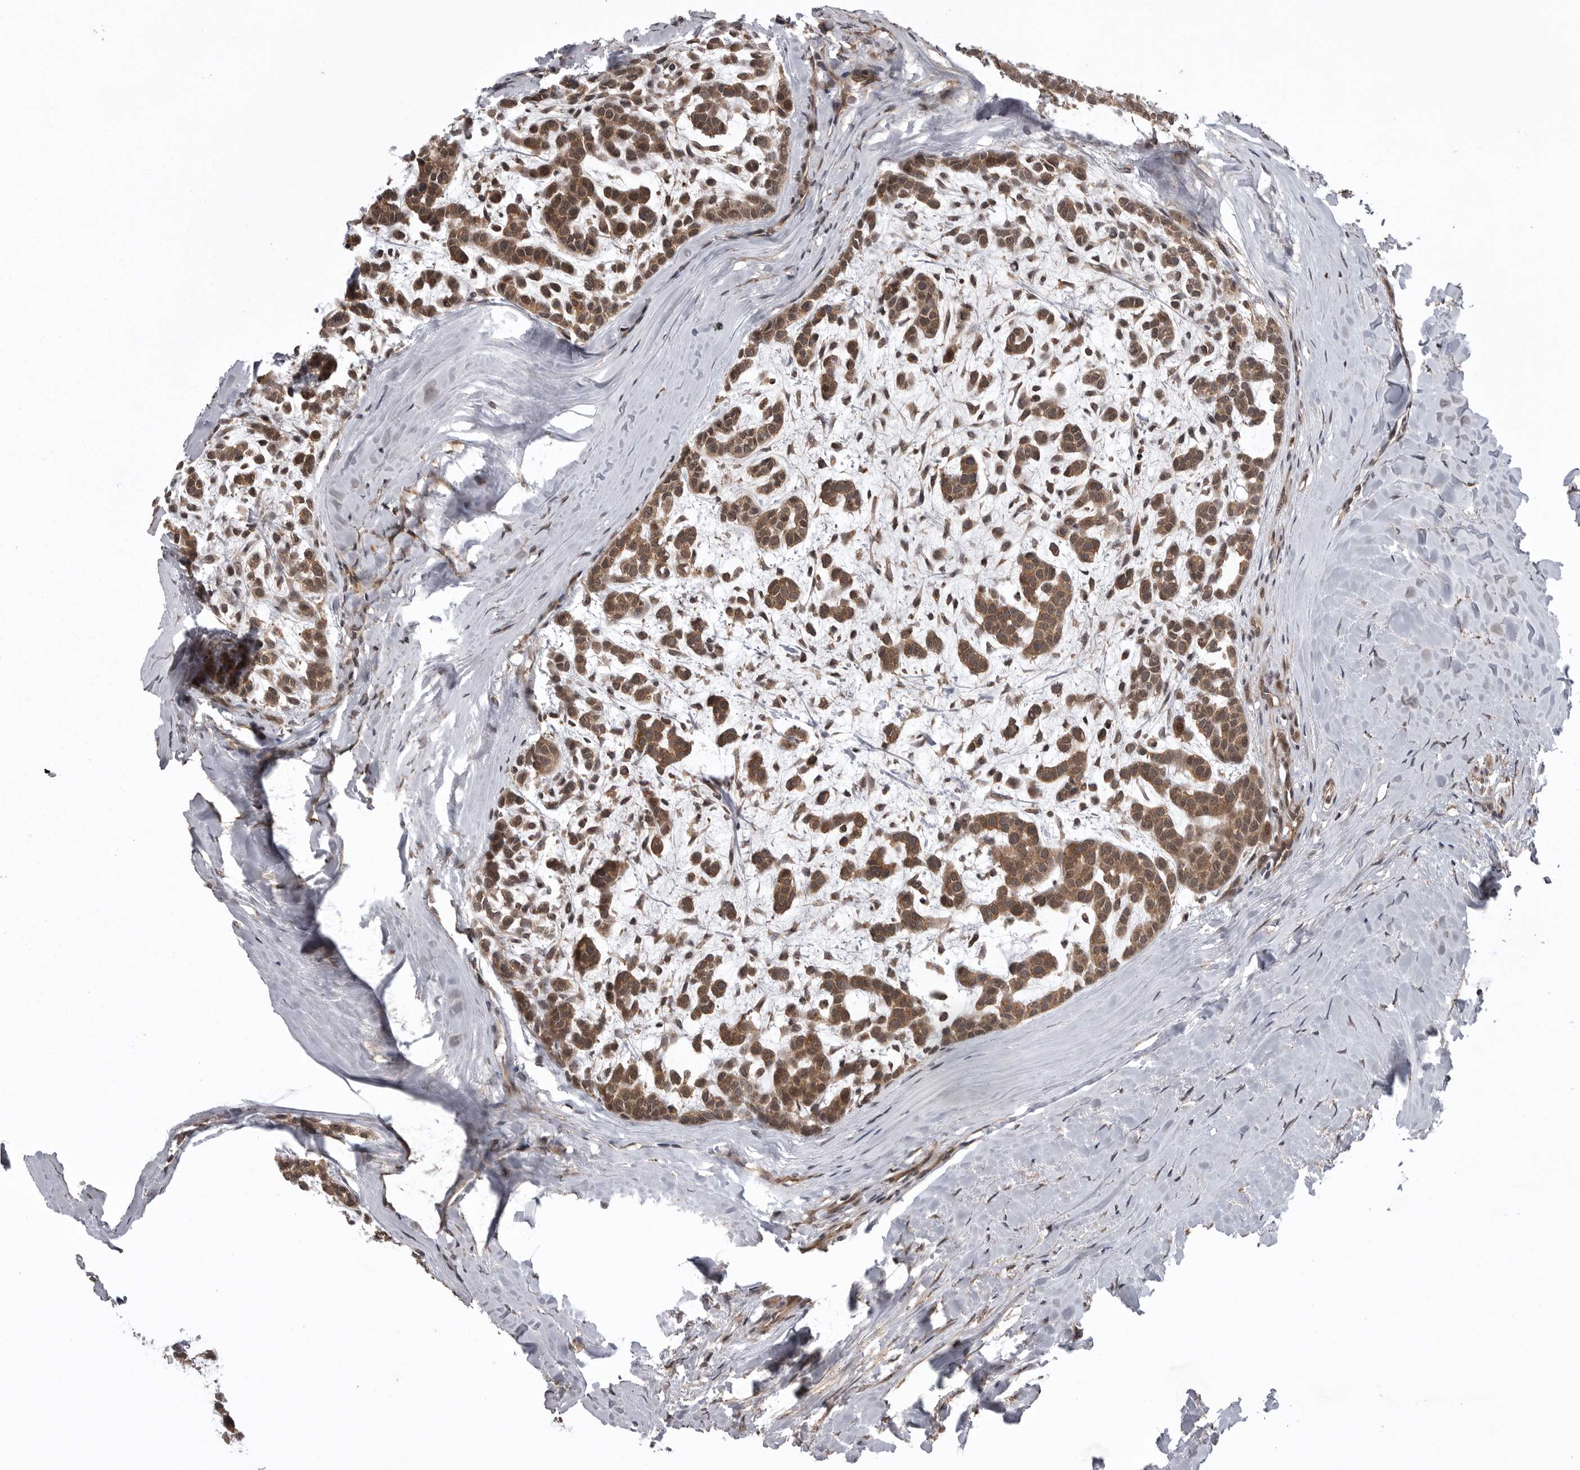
{"staining": {"intensity": "moderate", "quantity": ">75%", "location": "cytoplasmic/membranous"}, "tissue": "head and neck cancer", "cell_type": "Tumor cells", "image_type": "cancer", "snomed": [{"axis": "morphology", "description": "Adenocarcinoma, NOS"}, {"axis": "morphology", "description": "Adenoma, NOS"}, {"axis": "topography", "description": "Head-Neck"}], "caption": "Adenoma (head and neck) stained for a protein (brown) reveals moderate cytoplasmic/membranous positive staining in approximately >75% of tumor cells.", "gene": "AOAH", "patient": {"sex": "female", "age": 55}}